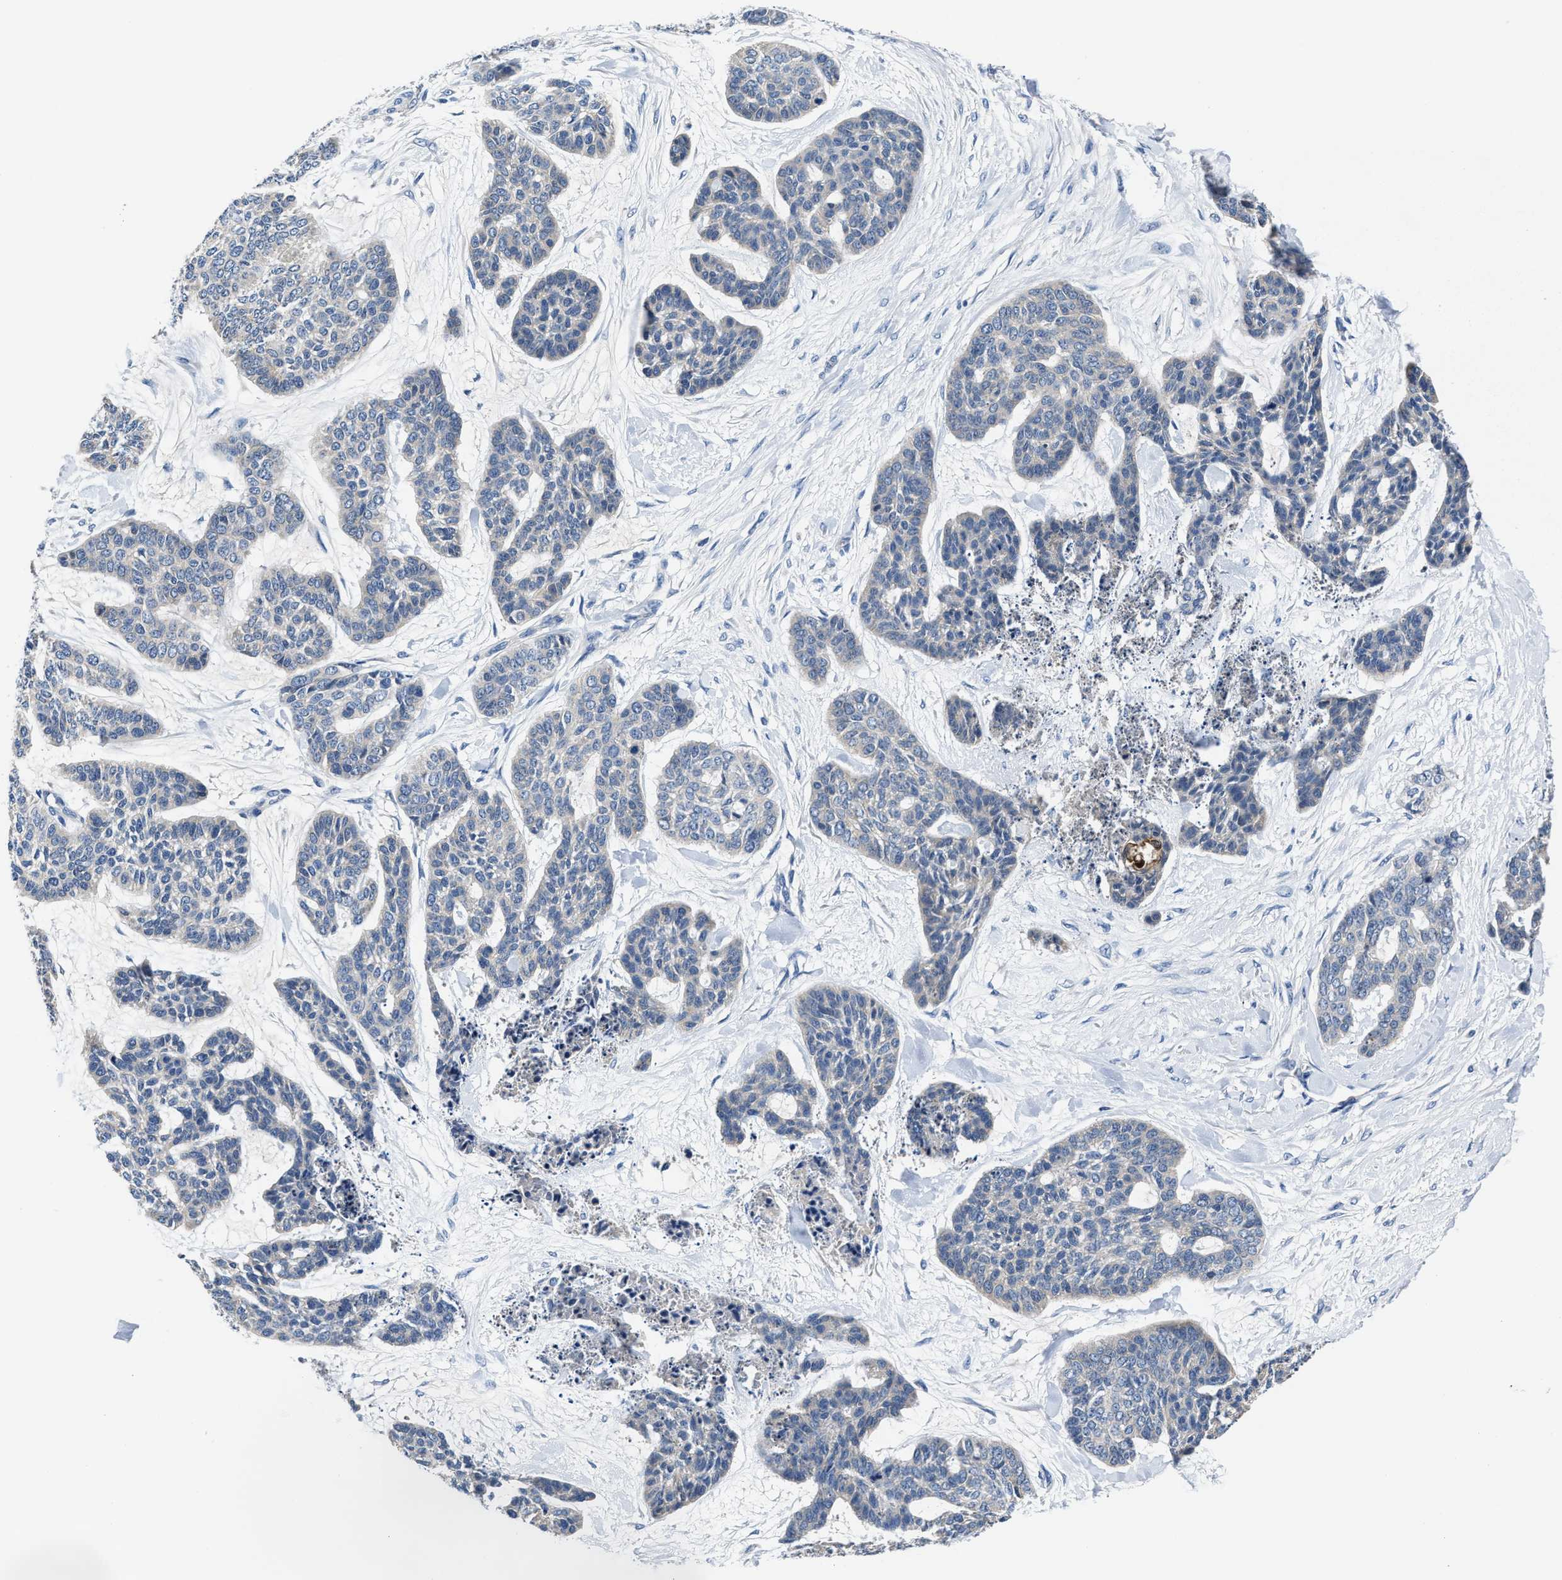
{"staining": {"intensity": "negative", "quantity": "none", "location": "none"}, "tissue": "skin cancer", "cell_type": "Tumor cells", "image_type": "cancer", "snomed": [{"axis": "morphology", "description": "Basal cell carcinoma"}, {"axis": "topography", "description": "Skin"}], "caption": "The immunohistochemistry micrograph has no significant expression in tumor cells of skin cancer (basal cell carcinoma) tissue. The staining was performed using DAB to visualize the protein expression in brown, while the nuclei were stained in blue with hematoxylin (Magnification: 20x).", "gene": "GHITM", "patient": {"sex": "female", "age": 64}}